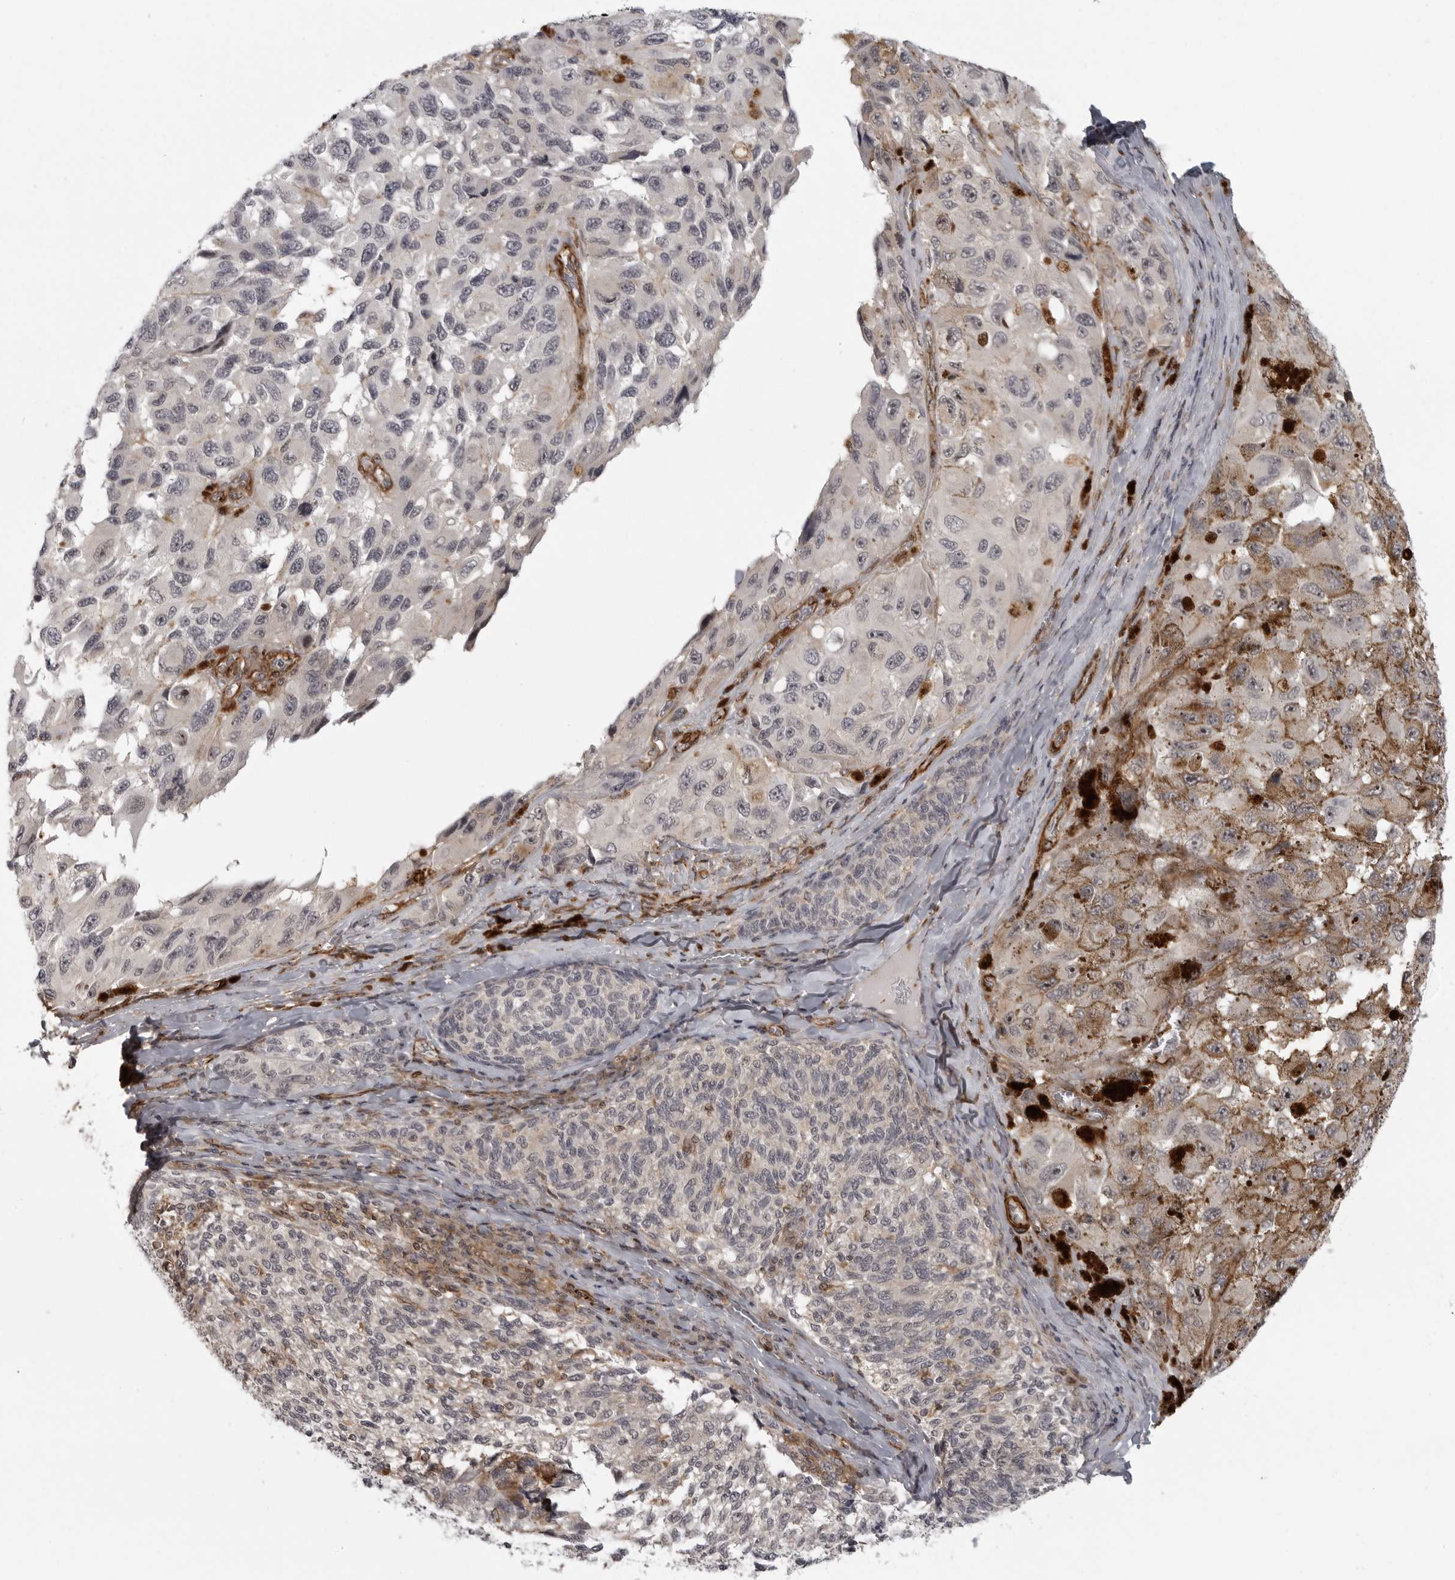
{"staining": {"intensity": "weak", "quantity": "25%-75%", "location": "cytoplasmic/membranous,nuclear"}, "tissue": "melanoma", "cell_type": "Tumor cells", "image_type": "cancer", "snomed": [{"axis": "morphology", "description": "Malignant melanoma, NOS"}, {"axis": "topography", "description": "Skin"}], "caption": "Weak cytoplasmic/membranous and nuclear positivity is present in approximately 25%-75% of tumor cells in malignant melanoma.", "gene": "TUT4", "patient": {"sex": "female", "age": 73}}